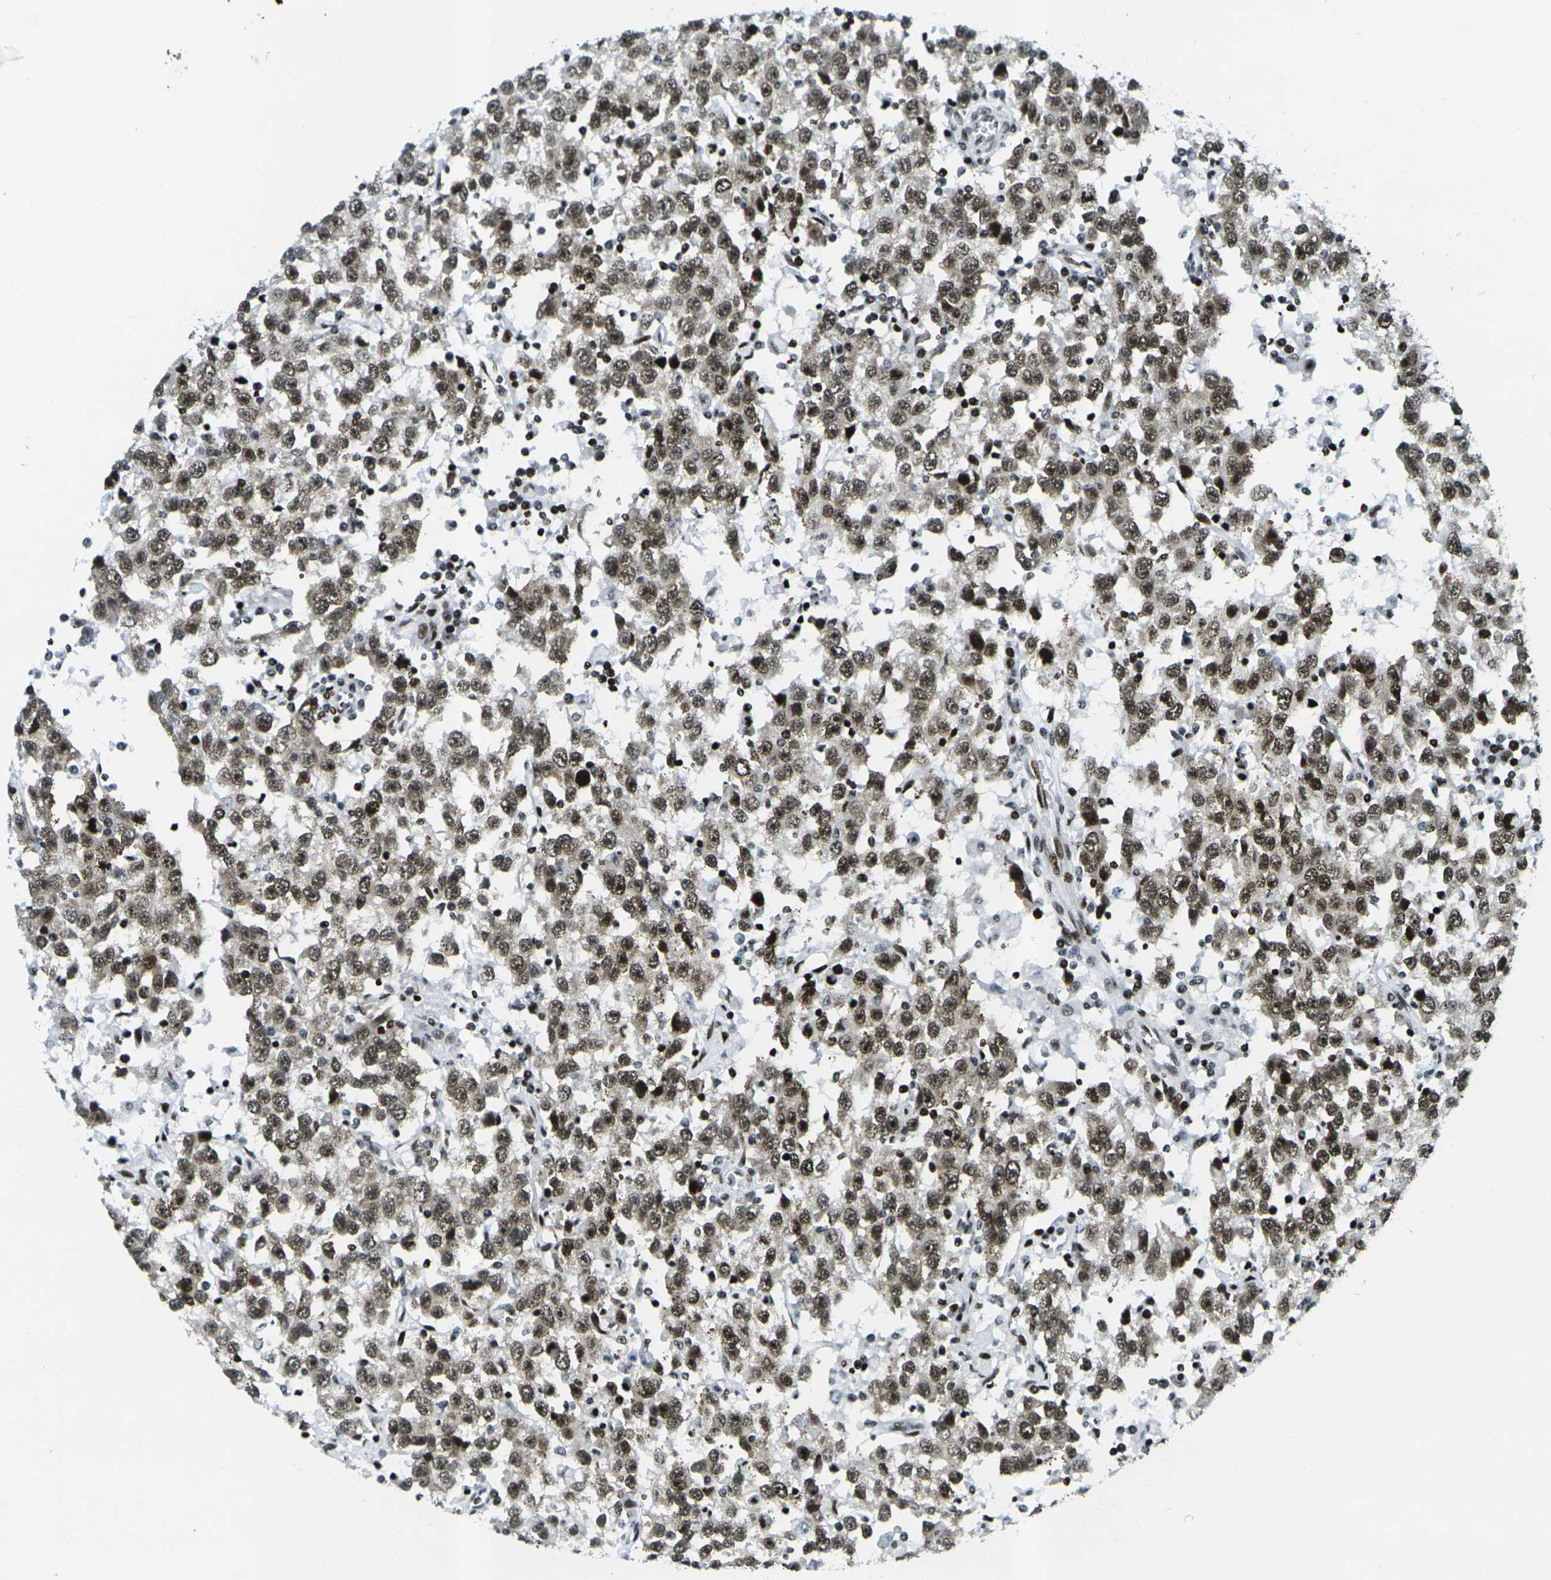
{"staining": {"intensity": "moderate", "quantity": ">75%", "location": "nuclear"}, "tissue": "testis cancer", "cell_type": "Tumor cells", "image_type": "cancer", "snomed": [{"axis": "morphology", "description": "Seminoma, NOS"}, {"axis": "topography", "description": "Testis"}], "caption": "Immunohistochemical staining of human testis seminoma displays medium levels of moderate nuclear expression in approximately >75% of tumor cells. (Brightfield microscopy of DAB IHC at high magnification).", "gene": "H3-3A", "patient": {"sex": "male", "age": 41}}